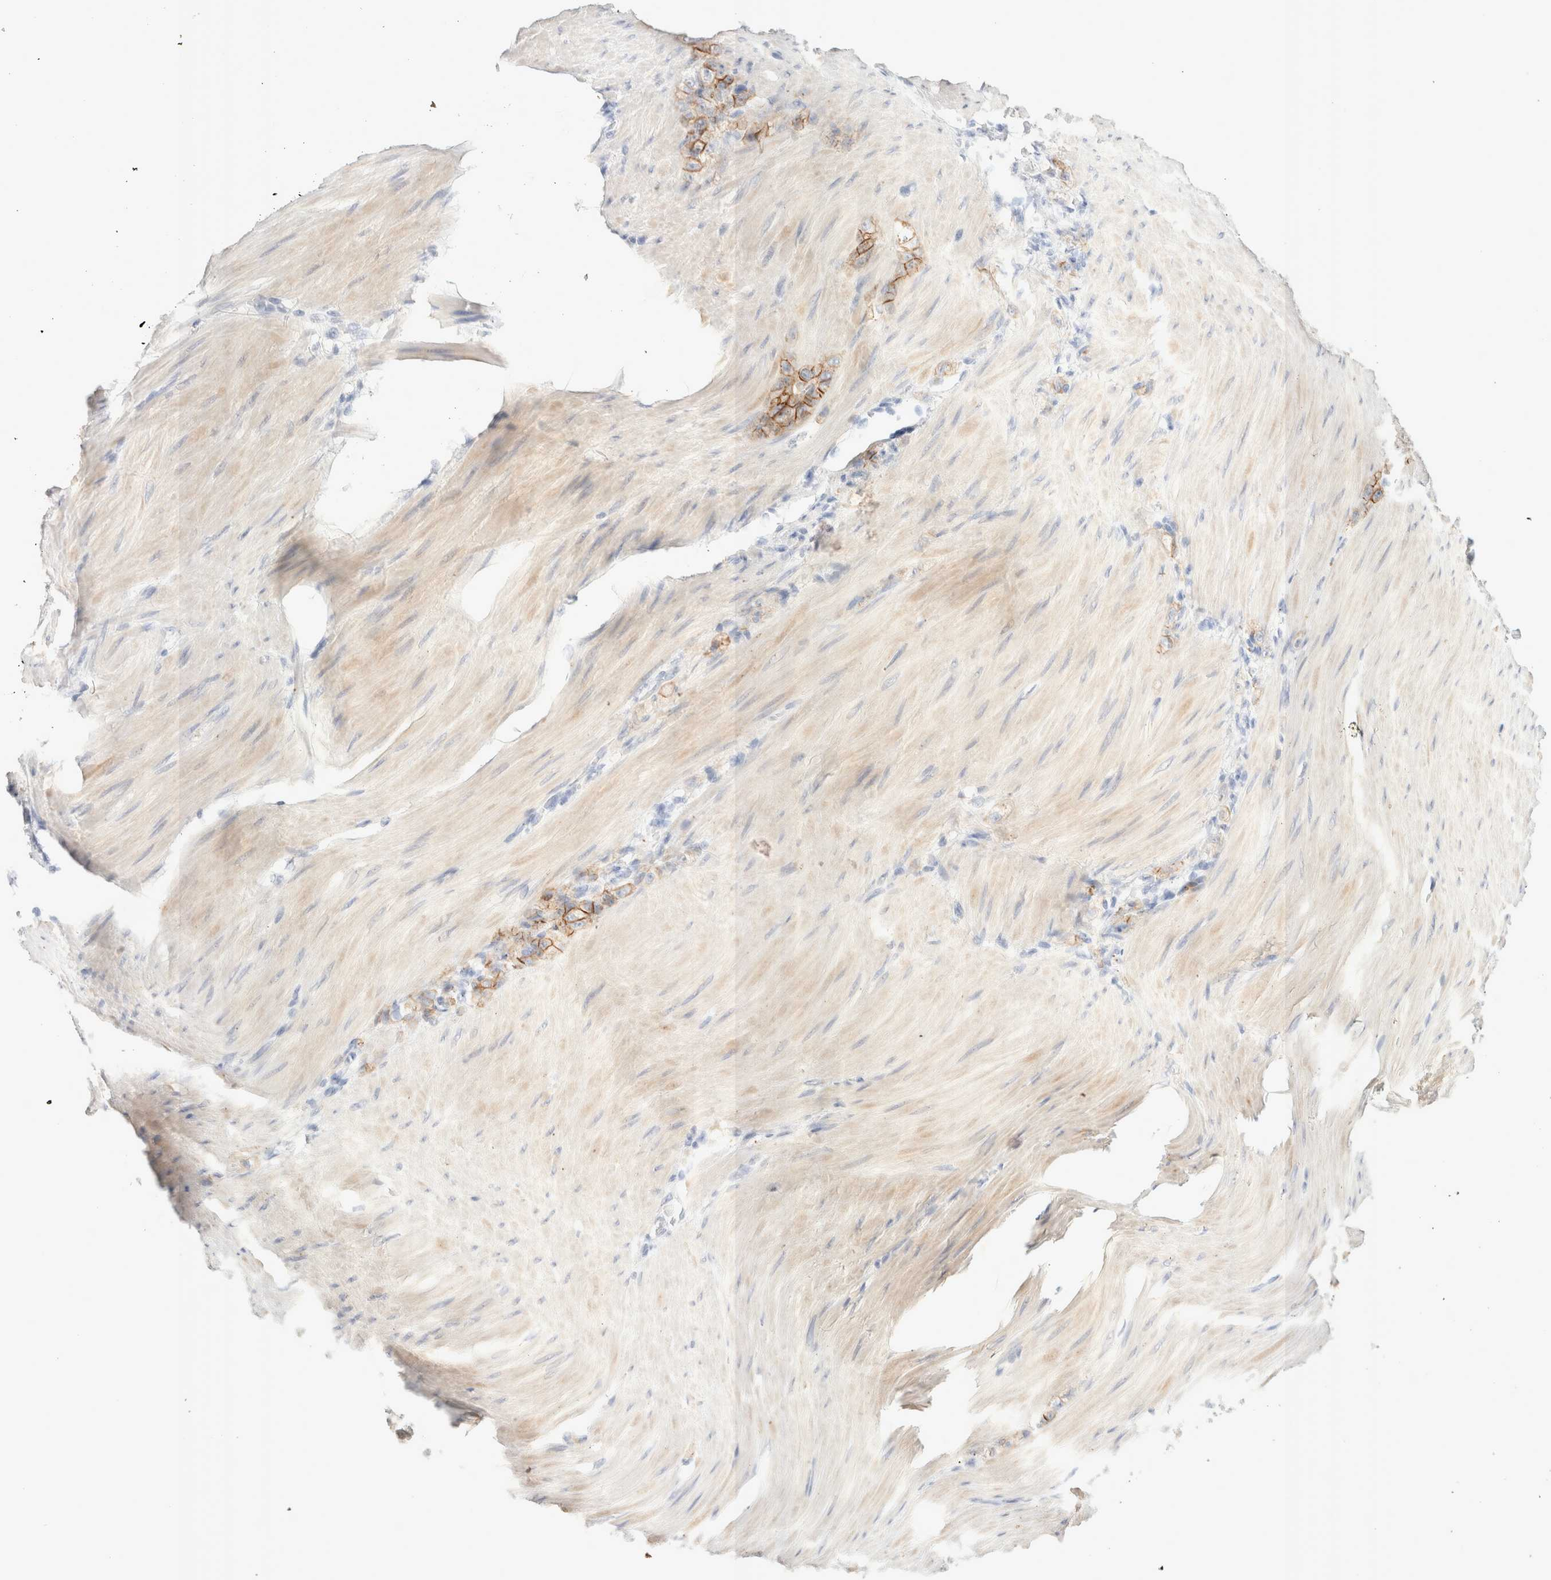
{"staining": {"intensity": "moderate", "quantity": "25%-75%", "location": "cytoplasmic/membranous"}, "tissue": "stomach cancer", "cell_type": "Tumor cells", "image_type": "cancer", "snomed": [{"axis": "morphology", "description": "Normal tissue, NOS"}, {"axis": "morphology", "description": "Adenocarcinoma, NOS"}, {"axis": "topography", "description": "Stomach"}], "caption": "Stomach cancer stained for a protein (brown) demonstrates moderate cytoplasmic/membranous positive staining in about 25%-75% of tumor cells.", "gene": "EPCAM", "patient": {"sex": "male", "age": 82}}